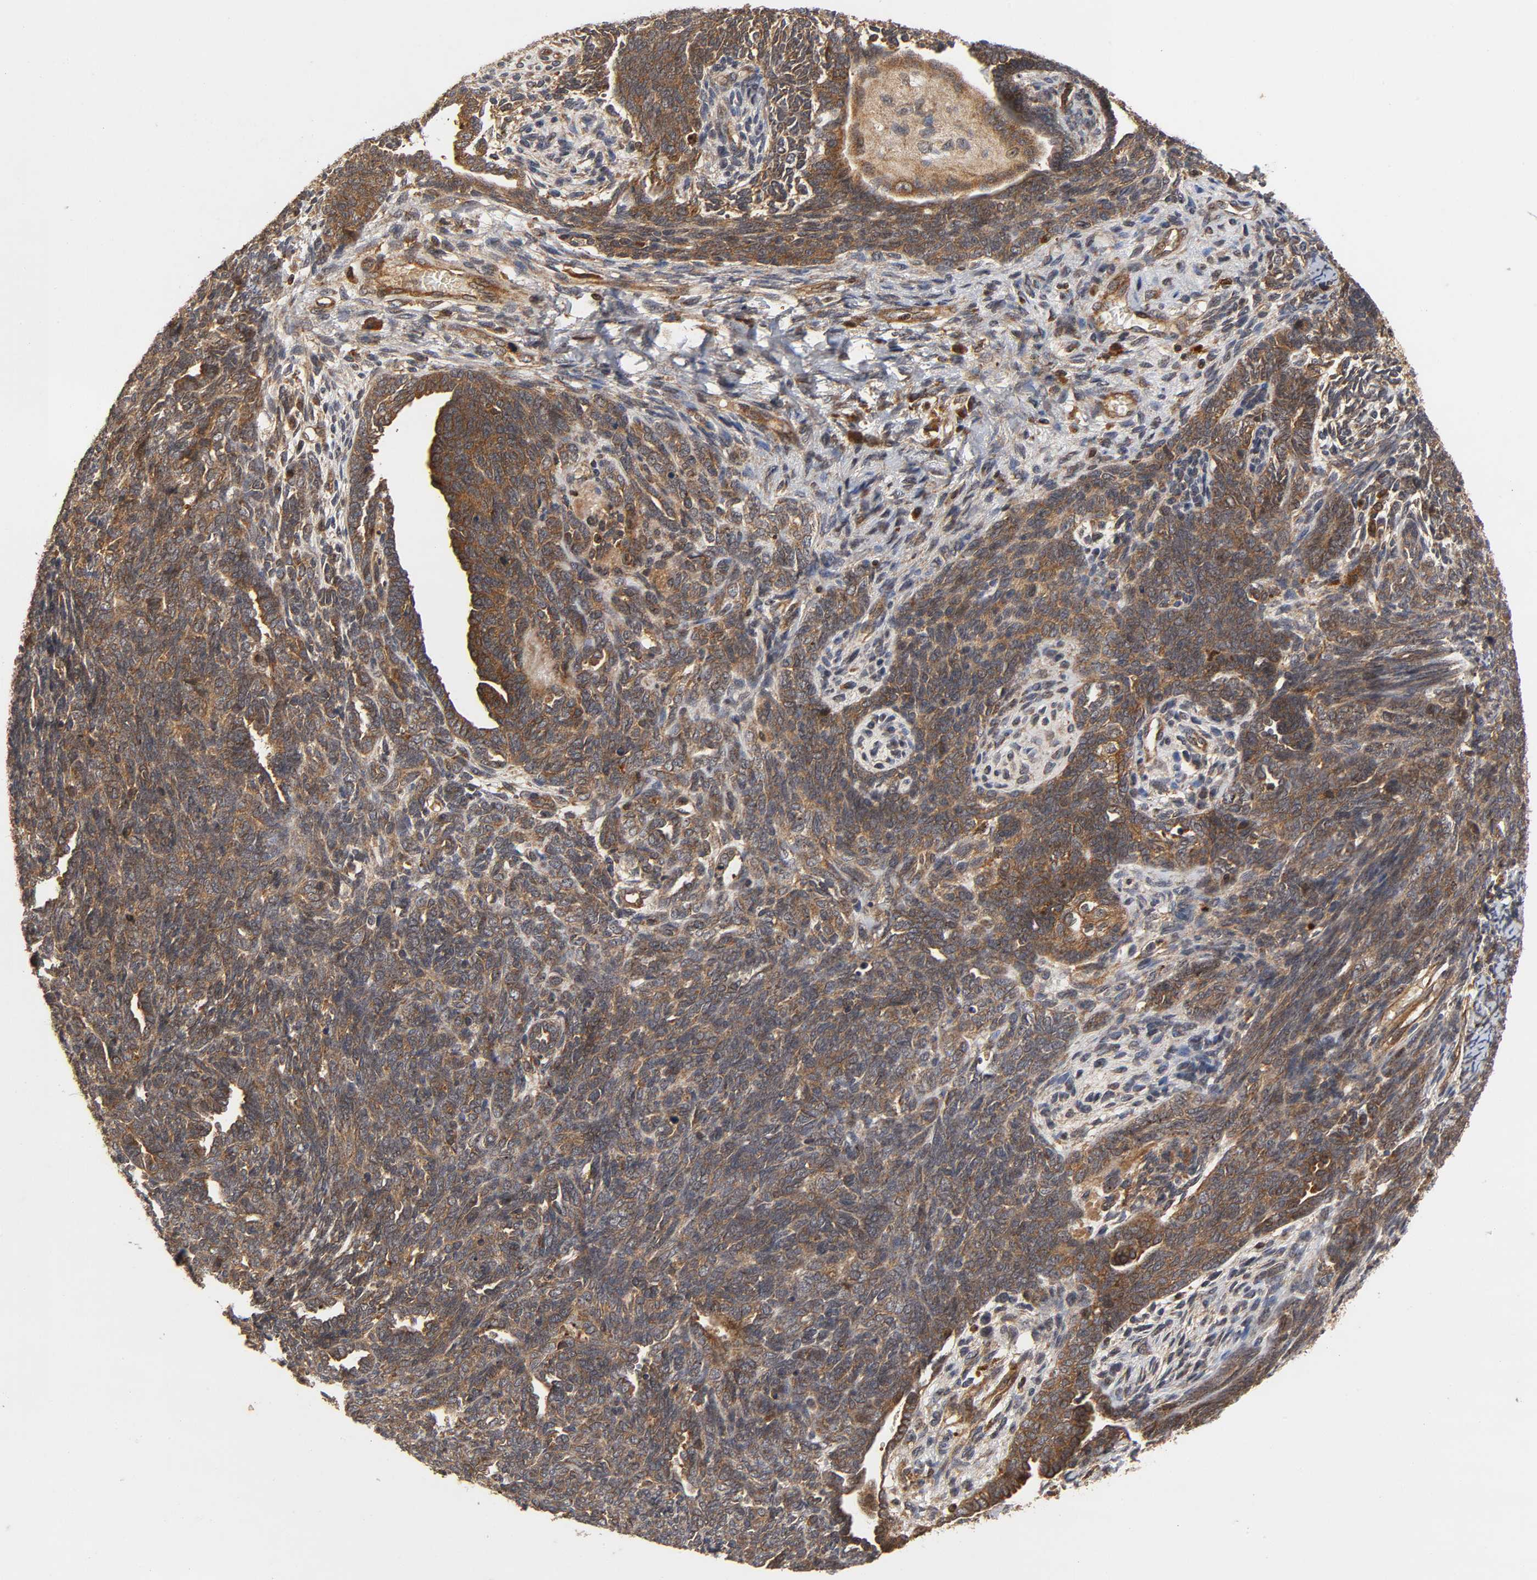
{"staining": {"intensity": "moderate", "quantity": ">75%", "location": "cytoplasmic/membranous"}, "tissue": "endometrial cancer", "cell_type": "Tumor cells", "image_type": "cancer", "snomed": [{"axis": "morphology", "description": "Neoplasm, malignant, NOS"}, {"axis": "topography", "description": "Endometrium"}], "caption": "IHC of neoplasm (malignant) (endometrial) exhibits medium levels of moderate cytoplasmic/membranous expression in about >75% of tumor cells. (IHC, brightfield microscopy, high magnification).", "gene": "IKBKB", "patient": {"sex": "female", "age": 74}}